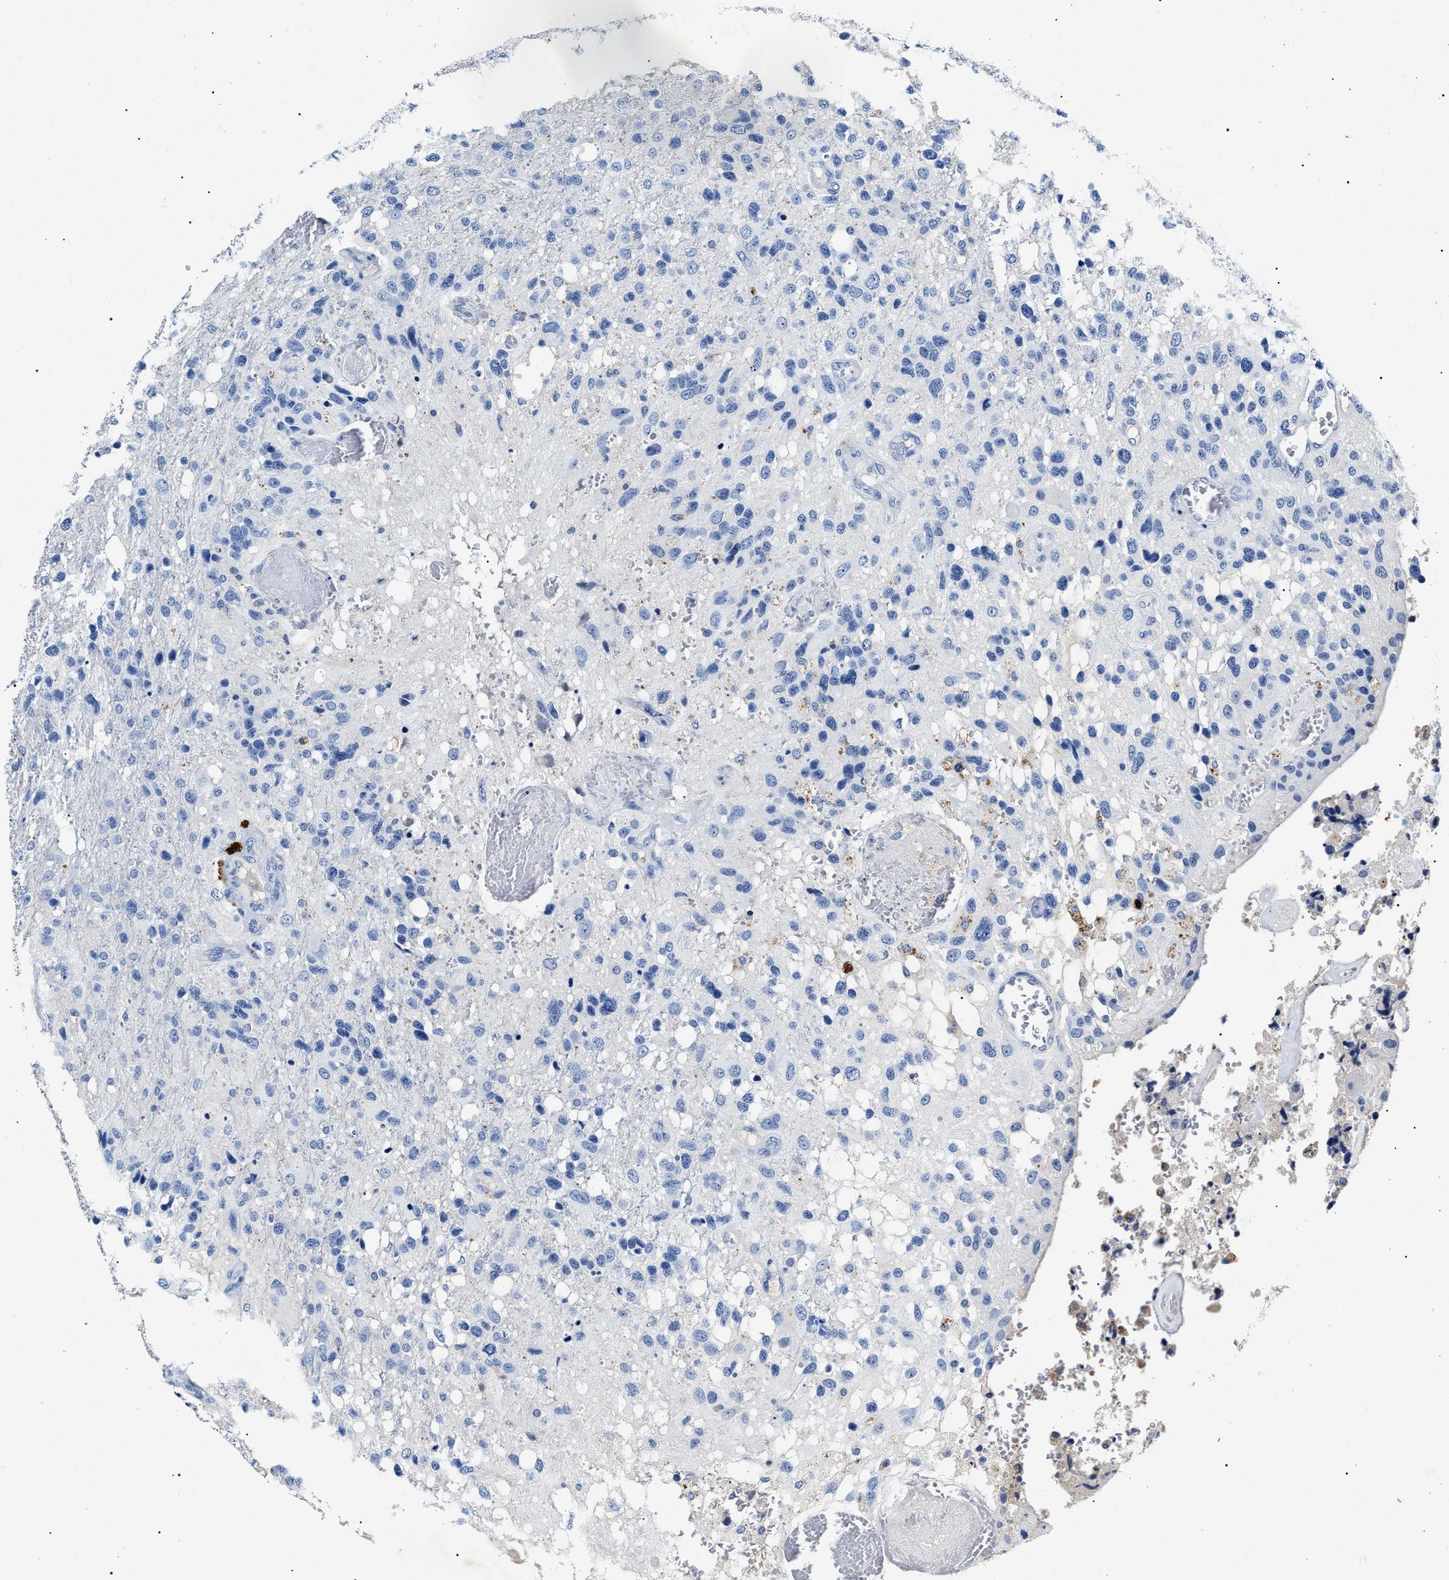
{"staining": {"intensity": "negative", "quantity": "none", "location": "none"}, "tissue": "glioma", "cell_type": "Tumor cells", "image_type": "cancer", "snomed": [{"axis": "morphology", "description": "Glioma, malignant, High grade"}, {"axis": "topography", "description": "Brain"}], "caption": "Tumor cells are negative for protein expression in human glioma.", "gene": "LRRC8E", "patient": {"sex": "female", "age": 58}}